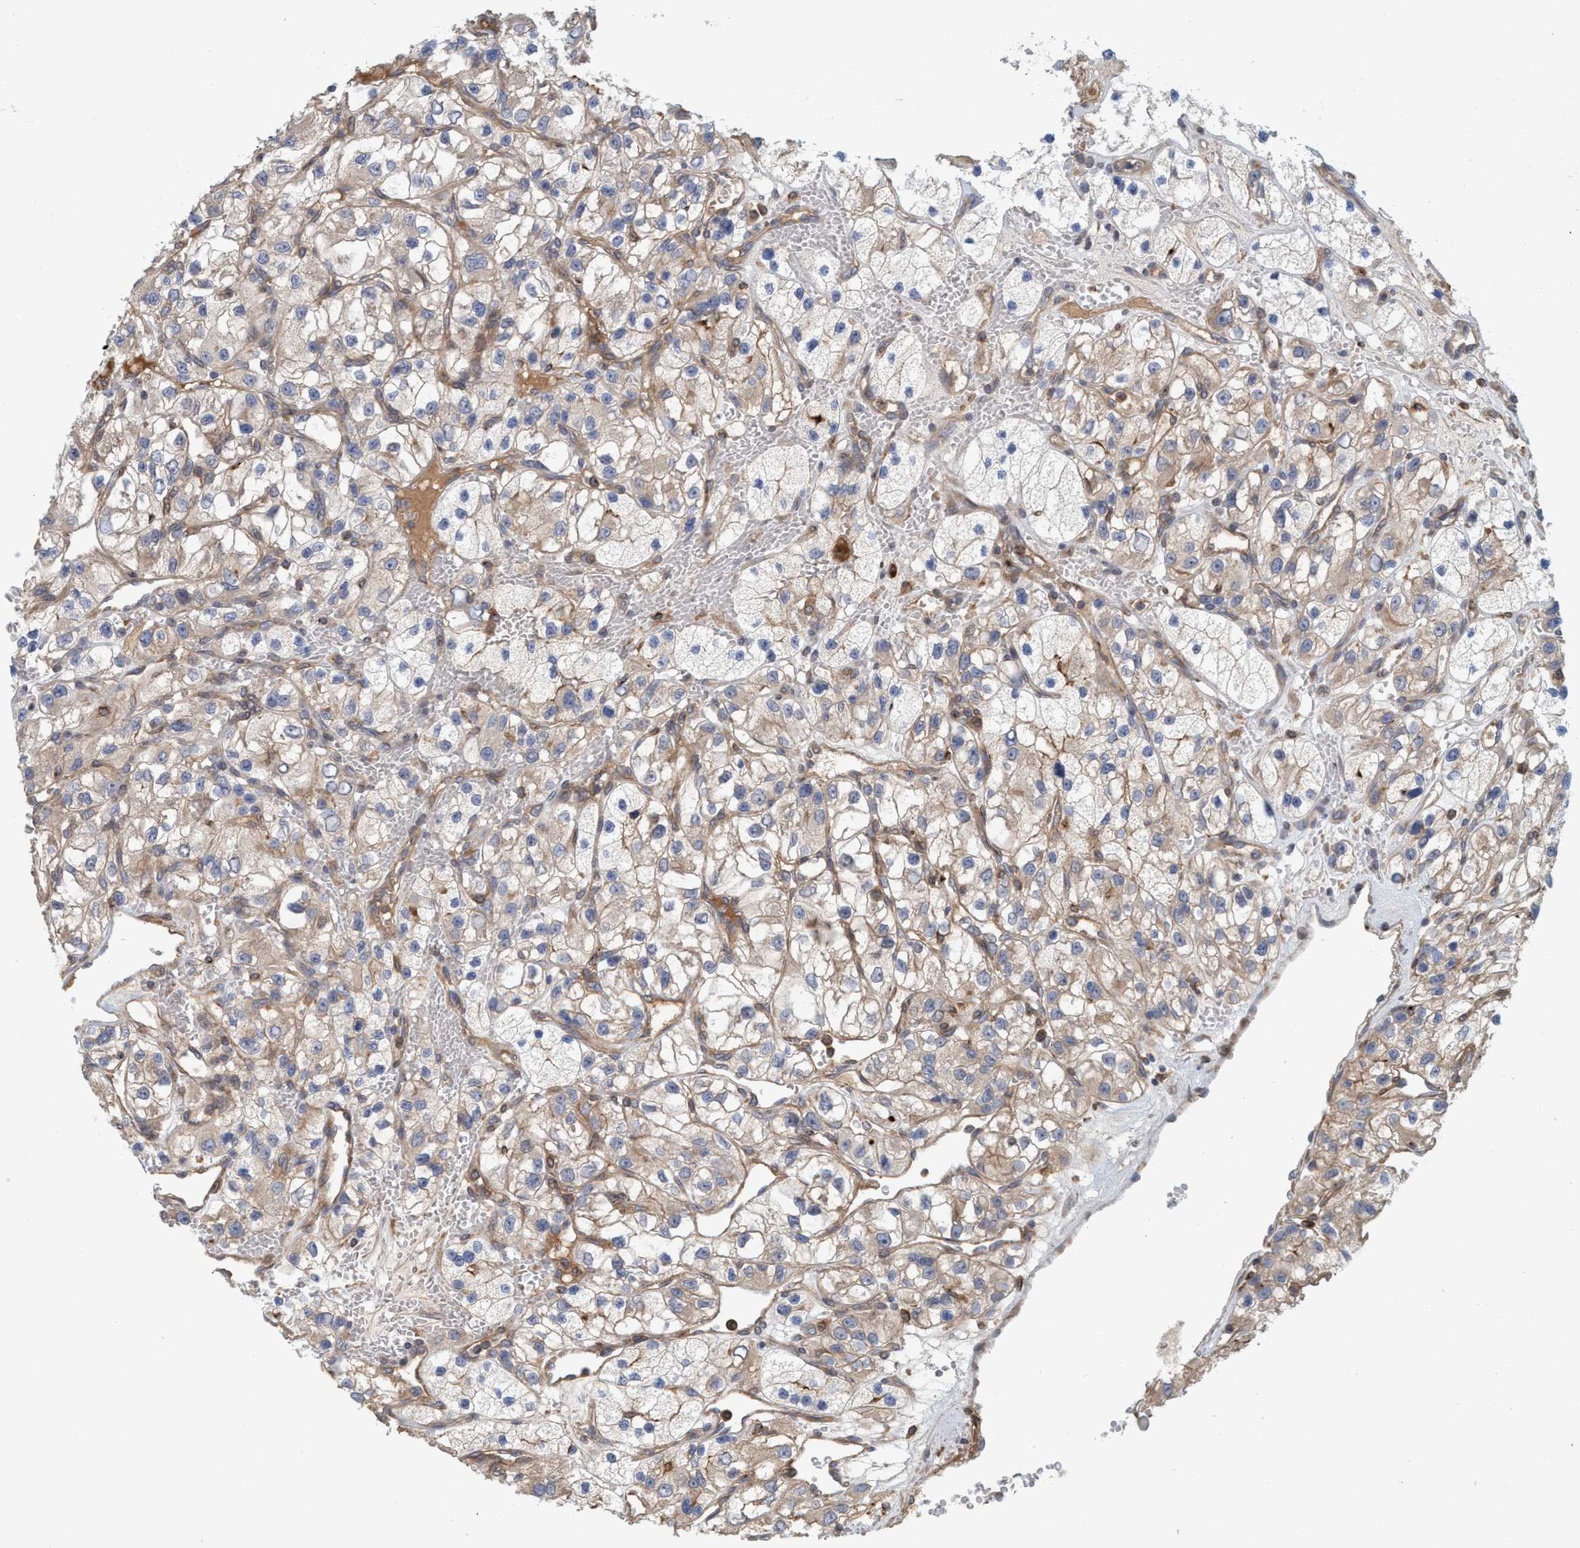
{"staining": {"intensity": "weak", "quantity": ">75%", "location": "cytoplasmic/membranous"}, "tissue": "renal cancer", "cell_type": "Tumor cells", "image_type": "cancer", "snomed": [{"axis": "morphology", "description": "Adenocarcinoma, NOS"}, {"axis": "topography", "description": "Kidney"}], "caption": "This histopathology image reveals renal adenocarcinoma stained with IHC to label a protein in brown. The cytoplasmic/membranous of tumor cells show weak positivity for the protein. Nuclei are counter-stained blue.", "gene": "SPECC1", "patient": {"sex": "female", "age": 57}}